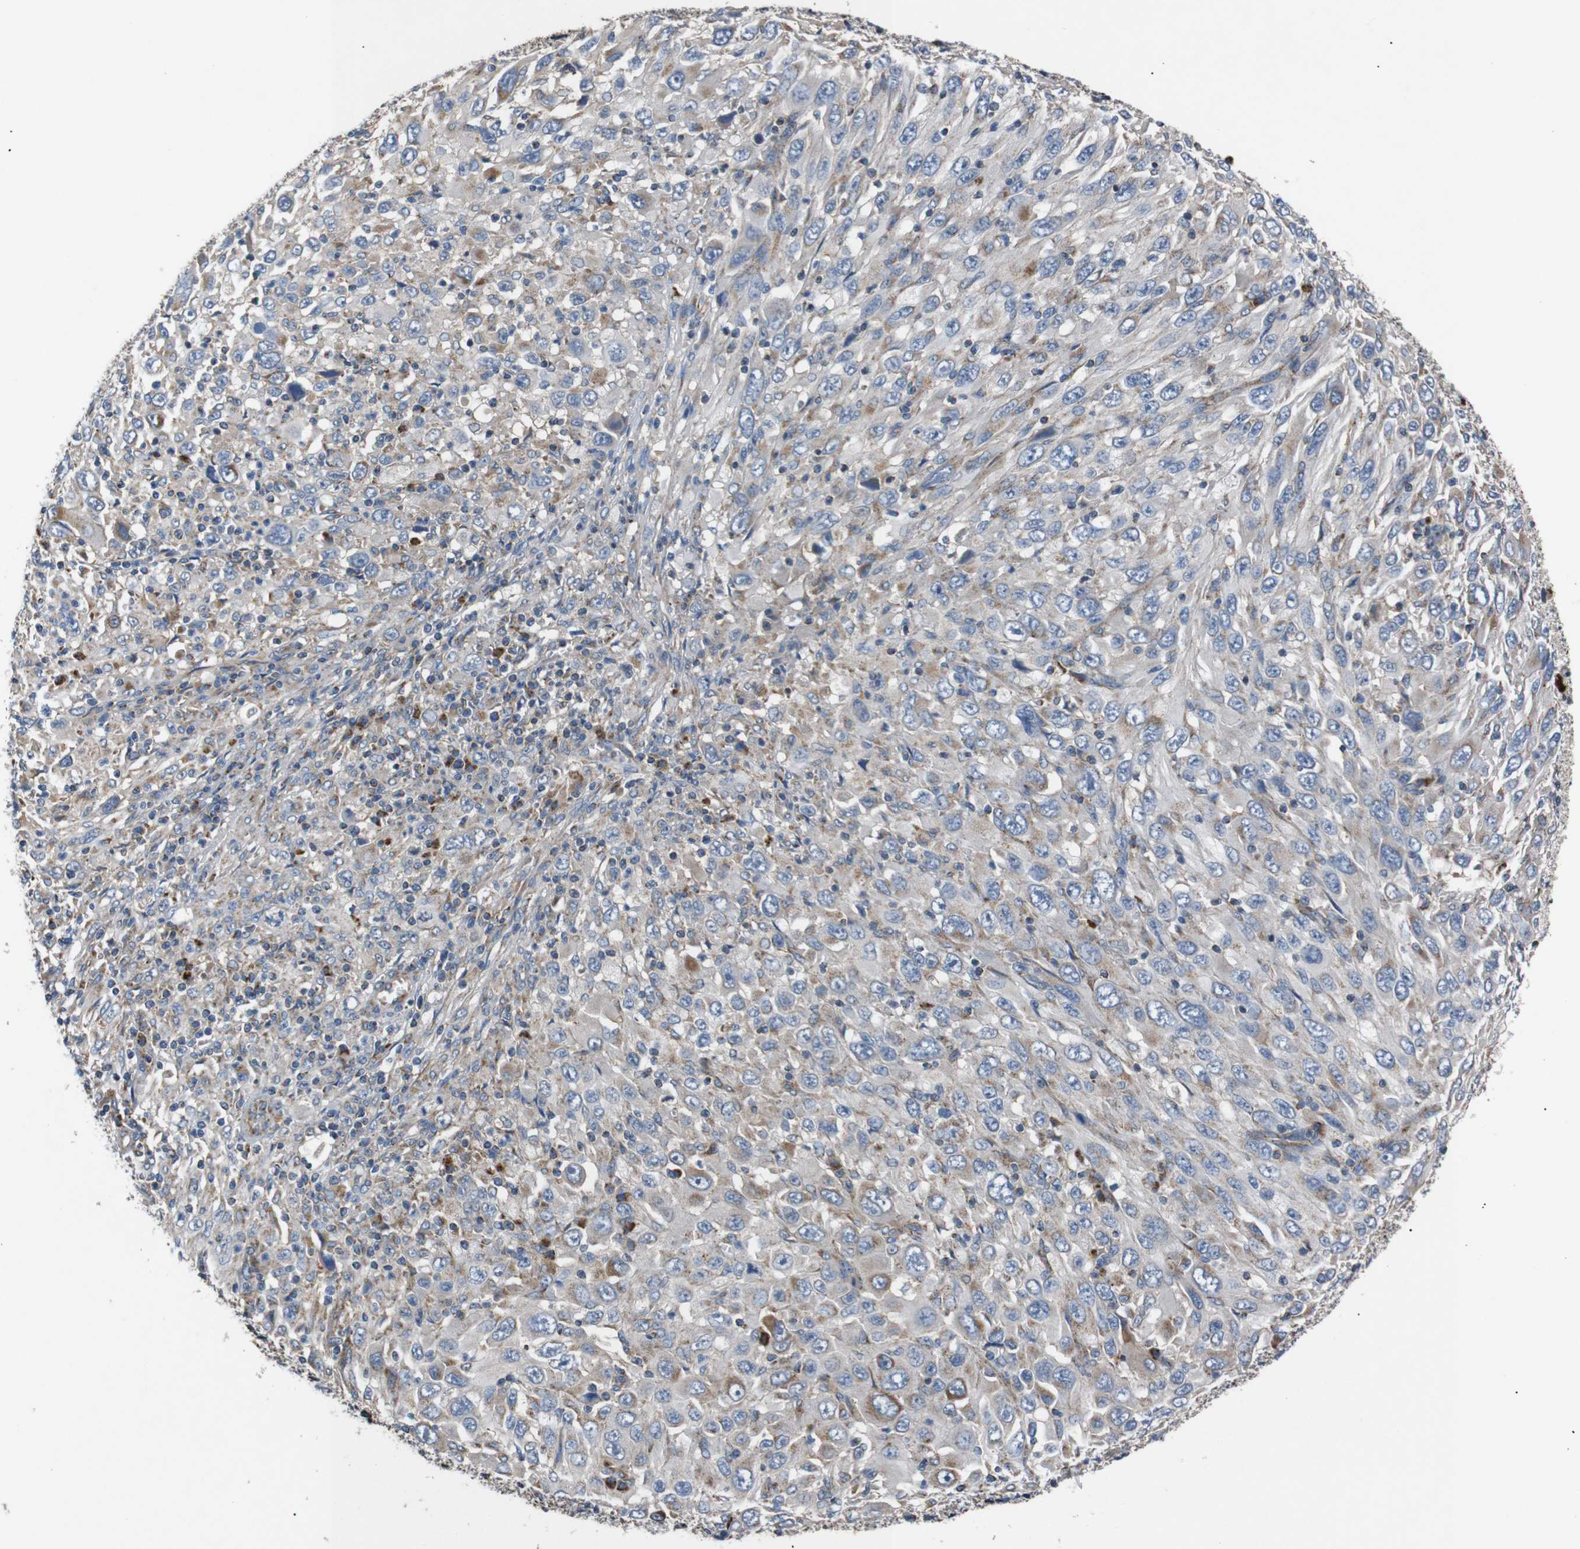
{"staining": {"intensity": "moderate", "quantity": "<25%", "location": "cytoplasmic/membranous"}, "tissue": "melanoma", "cell_type": "Tumor cells", "image_type": "cancer", "snomed": [{"axis": "morphology", "description": "Malignant melanoma, Metastatic site"}, {"axis": "topography", "description": "Skin"}], "caption": "A histopathology image of malignant melanoma (metastatic site) stained for a protein exhibits moderate cytoplasmic/membranous brown staining in tumor cells. The protein of interest is stained brown, and the nuclei are stained in blue (DAB (3,3'-diaminobenzidine) IHC with brightfield microscopy, high magnification).", "gene": "NETO2", "patient": {"sex": "female", "age": 56}}